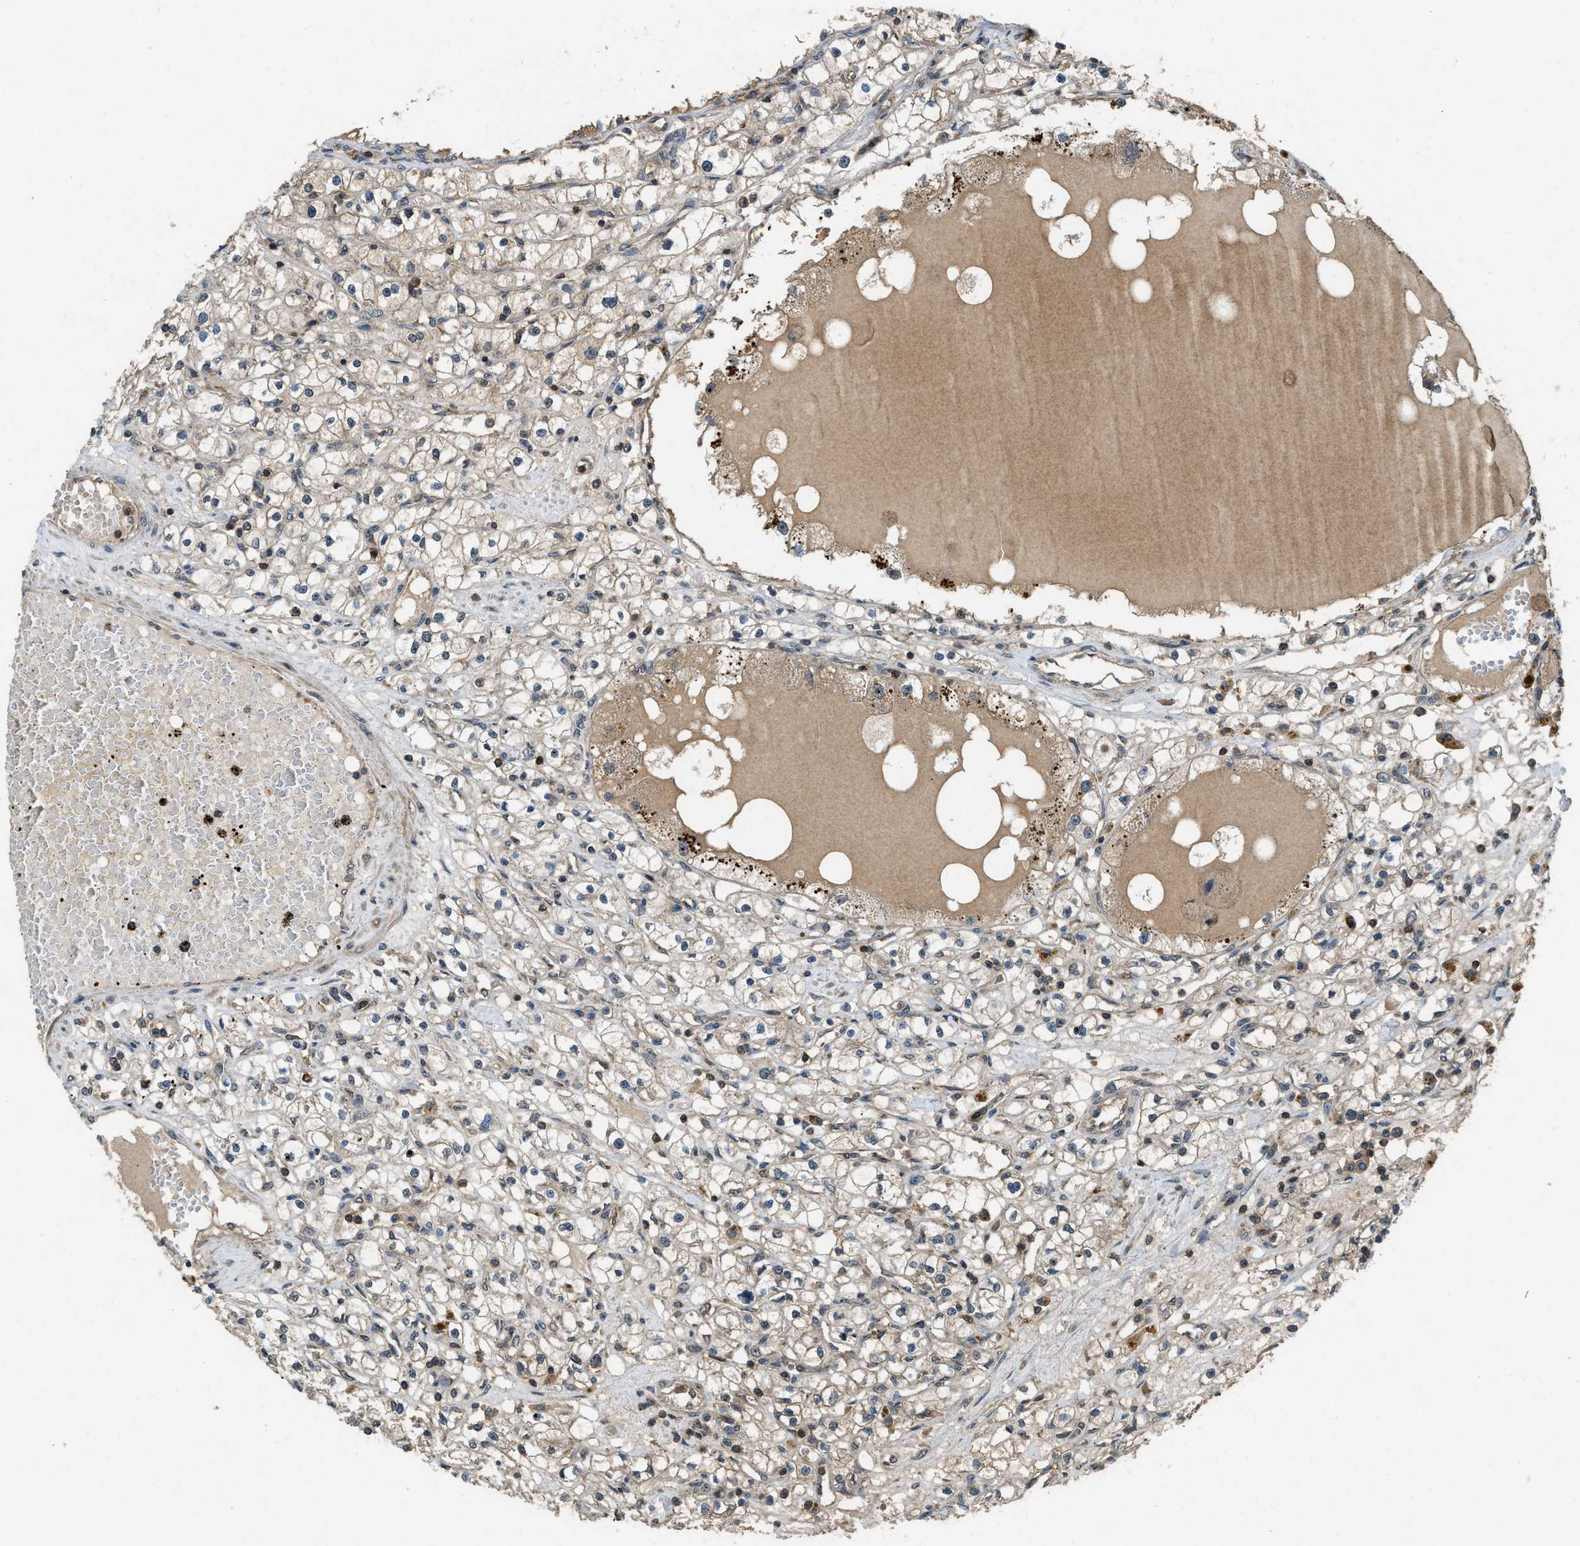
{"staining": {"intensity": "weak", "quantity": "25%-75%", "location": "cytoplasmic/membranous"}, "tissue": "renal cancer", "cell_type": "Tumor cells", "image_type": "cancer", "snomed": [{"axis": "morphology", "description": "Adenocarcinoma, NOS"}, {"axis": "topography", "description": "Kidney"}], "caption": "Protein expression by IHC exhibits weak cytoplasmic/membranous positivity in approximately 25%-75% of tumor cells in adenocarcinoma (renal). The protein is stained brown, and the nuclei are stained in blue (DAB IHC with brightfield microscopy, high magnification).", "gene": "ATP8B1", "patient": {"sex": "male", "age": 56}}